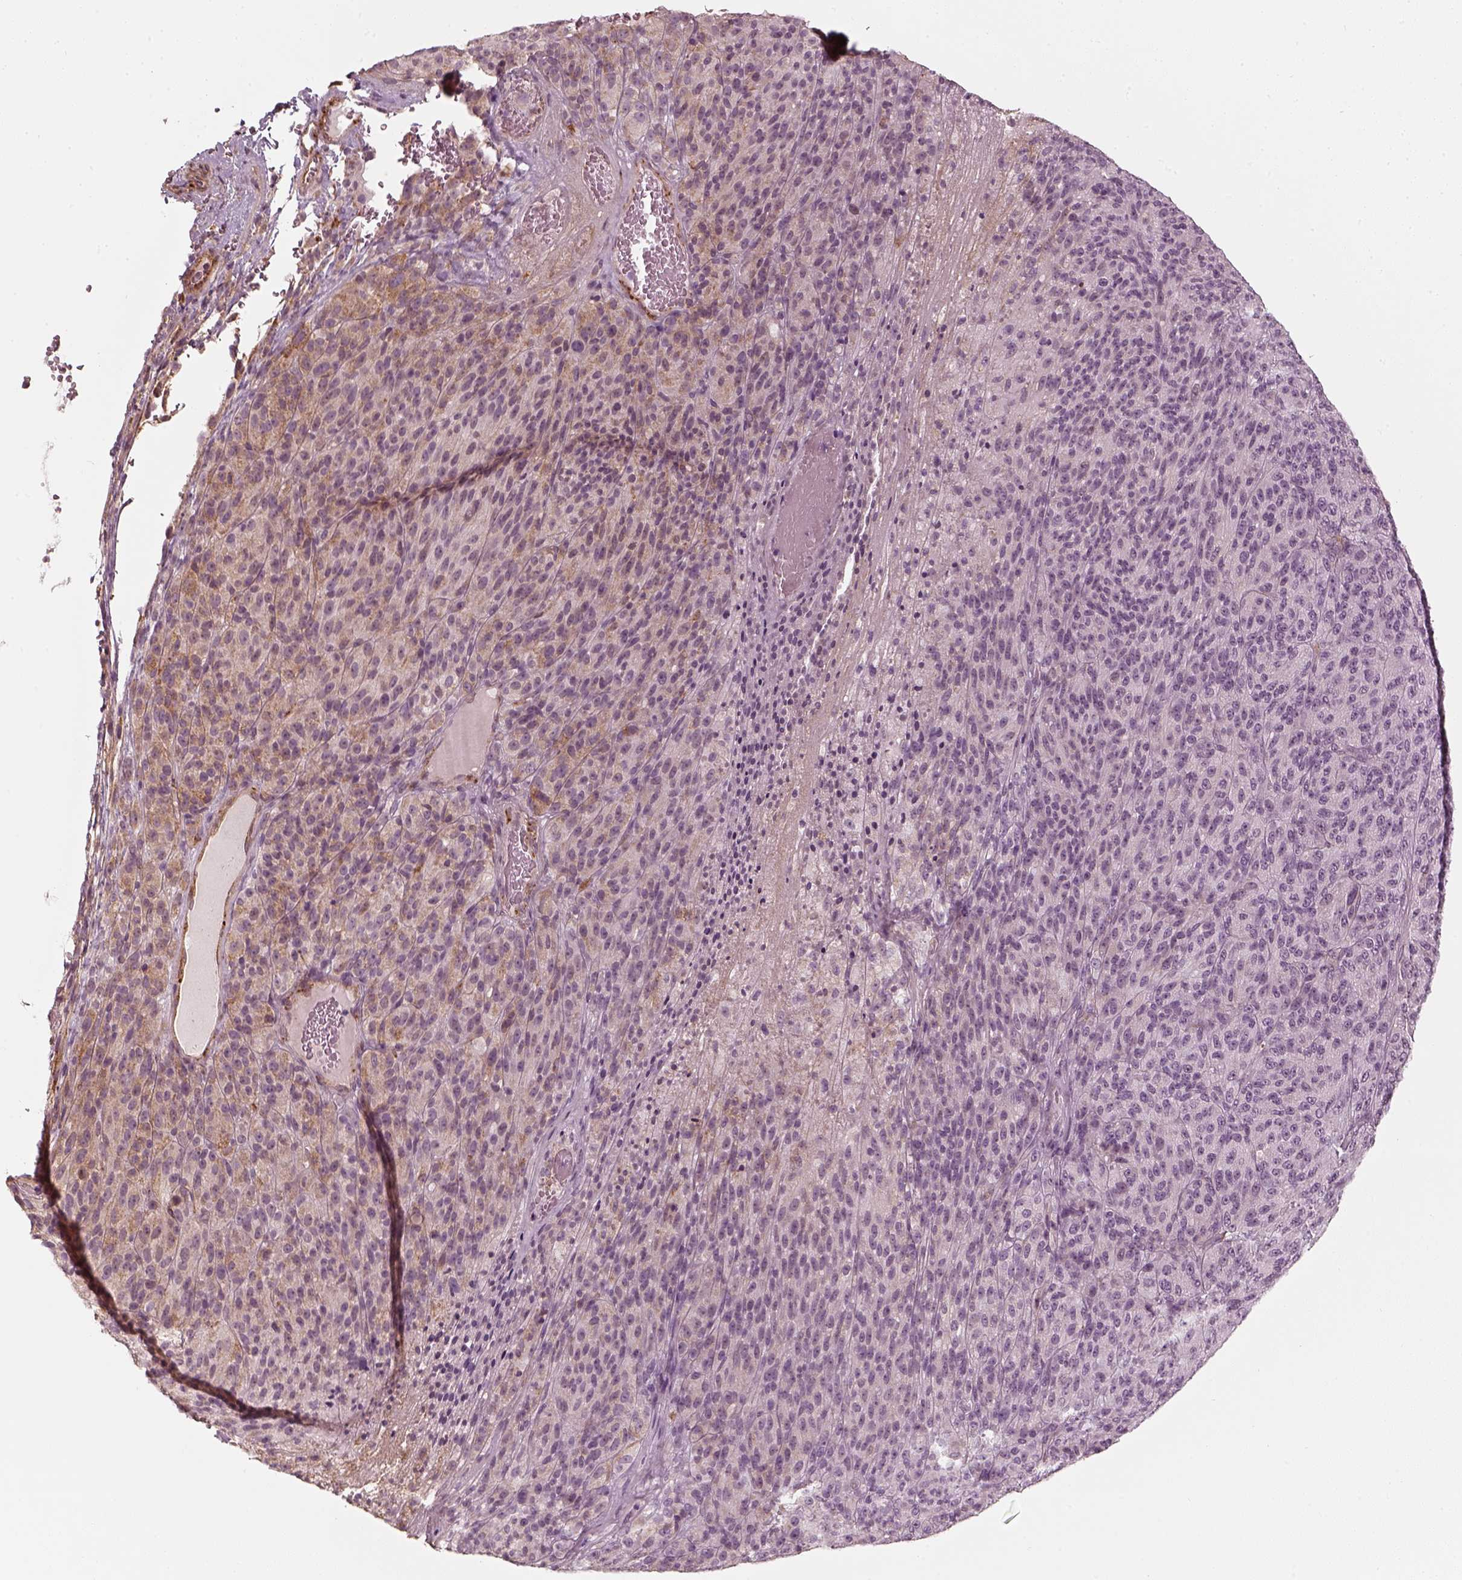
{"staining": {"intensity": "weak", "quantity": "25%-75%", "location": "cytoplasmic/membranous"}, "tissue": "melanoma", "cell_type": "Tumor cells", "image_type": "cancer", "snomed": [{"axis": "morphology", "description": "Malignant melanoma, Metastatic site"}, {"axis": "topography", "description": "Brain"}], "caption": "Melanoma was stained to show a protein in brown. There is low levels of weak cytoplasmic/membranous positivity in about 25%-75% of tumor cells.", "gene": "LAMB2", "patient": {"sex": "female", "age": 56}}